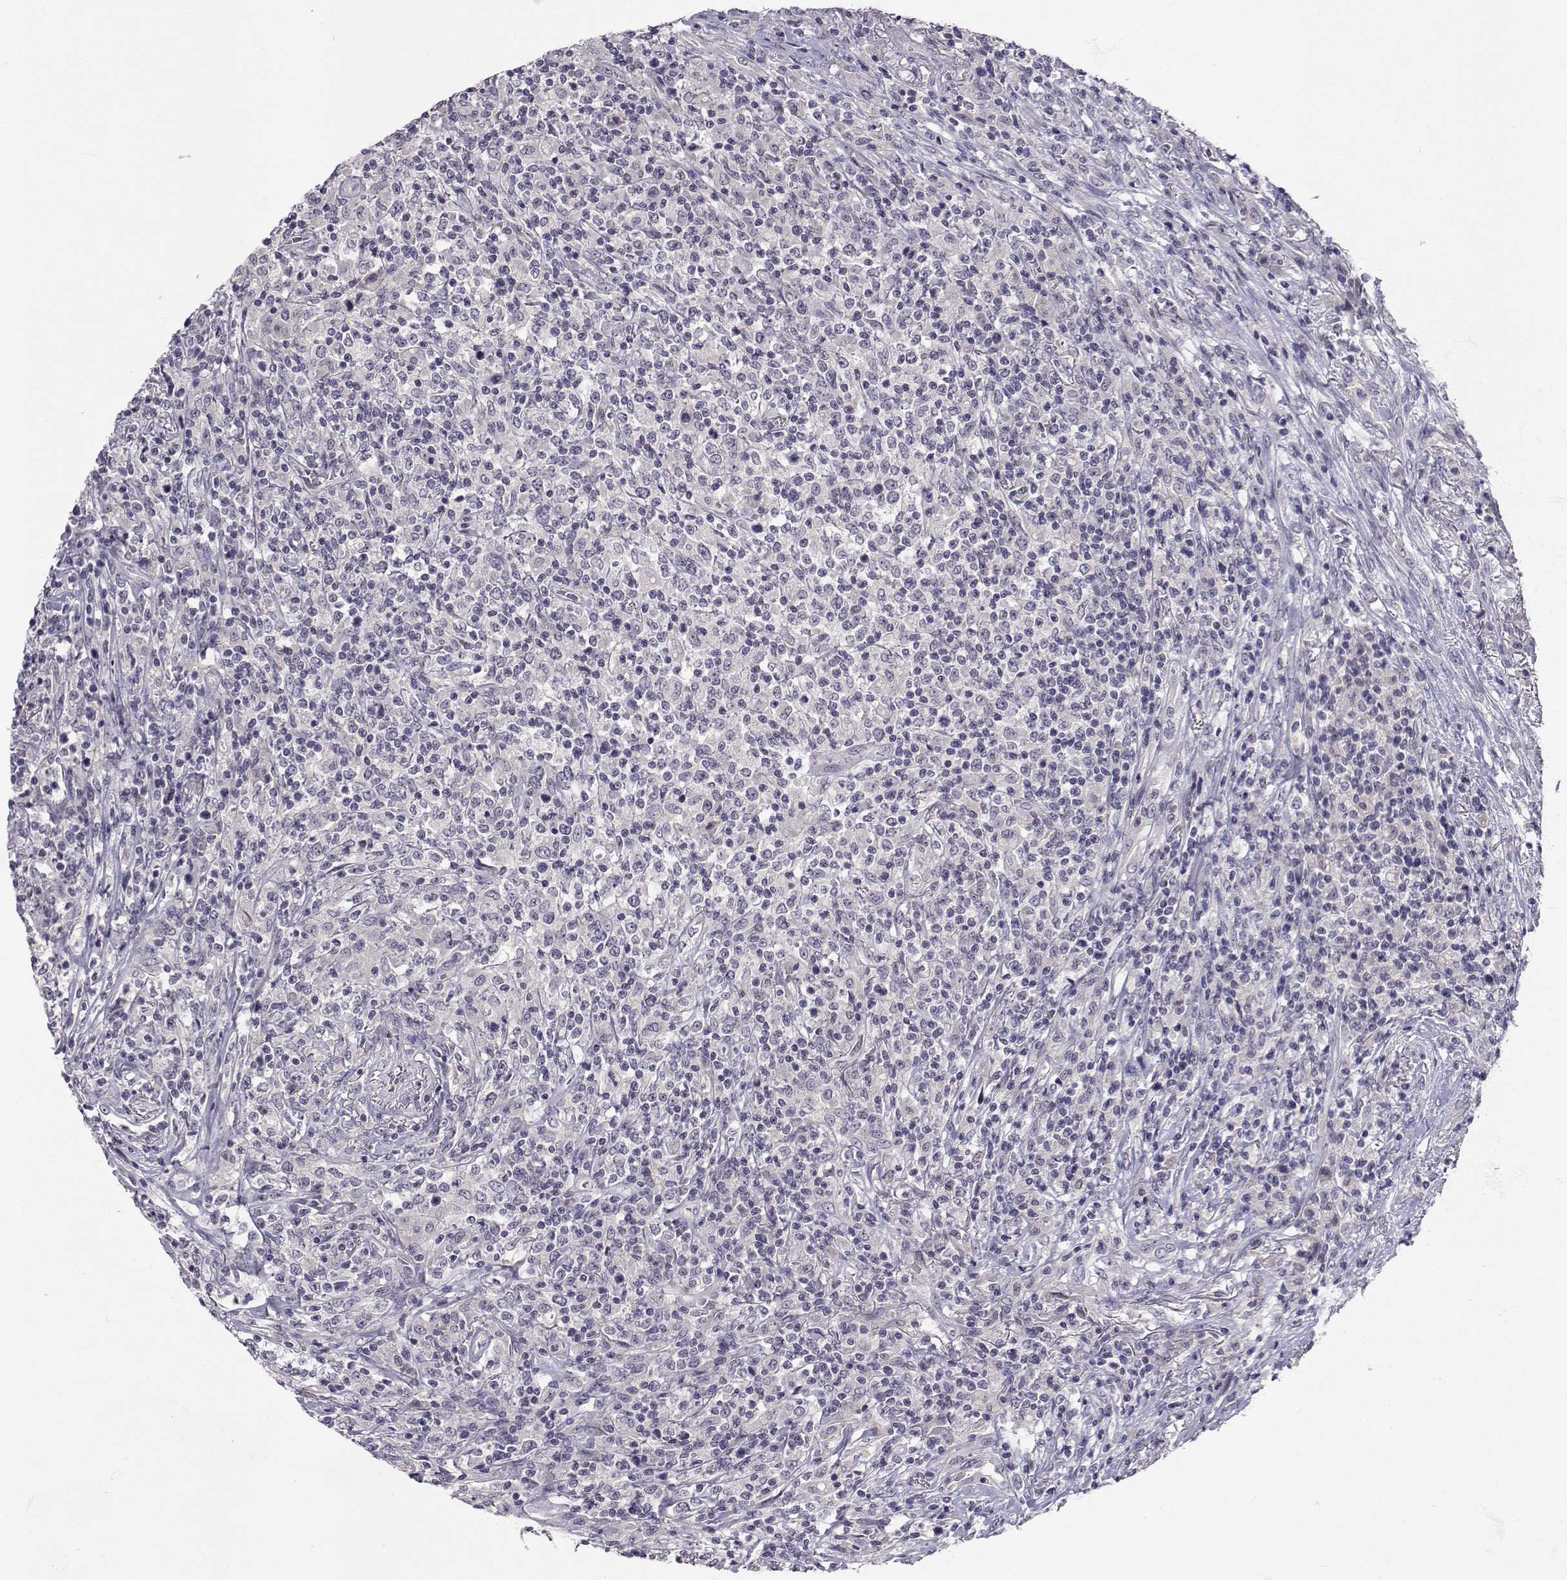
{"staining": {"intensity": "negative", "quantity": "none", "location": "none"}, "tissue": "lymphoma", "cell_type": "Tumor cells", "image_type": "cancer", "snomed": [{"axis": "morphology", "description": "Malignant lymphoma, non-Hodgkin's type, High grade"}, {"axis": "topography", "description": "Lung"}], "caption": "Protein analysis of malignant lymphoma, non-Hodgkin's type (high-grade) shows no significant staining in tumor cells. The staining is performed using DAB (3,3'-diaminobenzidine) brown chromogen with nuclei counter-stained in using hematoxylin.", "gene": "SLC6A3", "patient": {"sex": "male", "age": 79}}